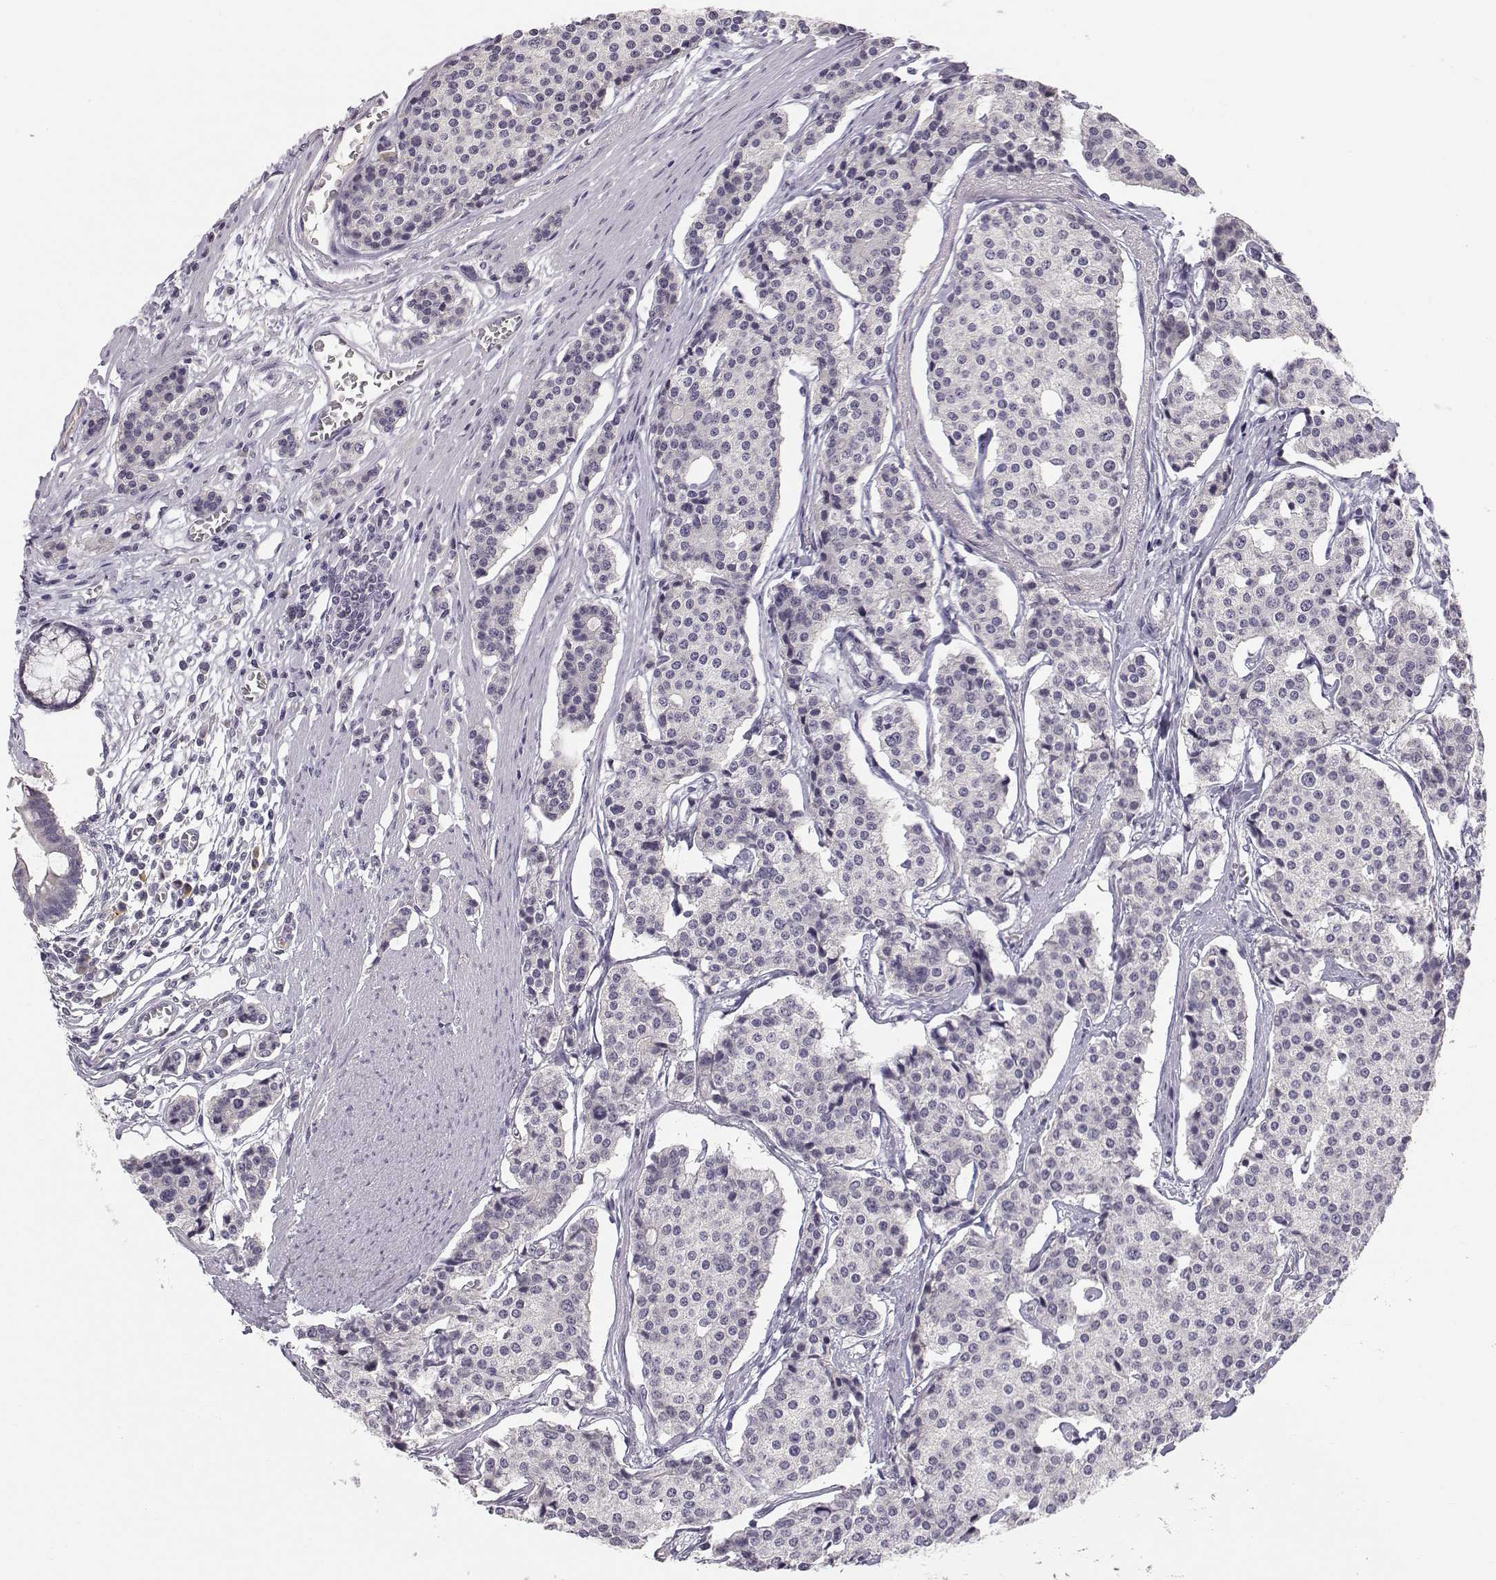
{"staining": {"intensity": "negative", "quantity": "none", "location": "none"}, "tissue": "carcinoid", "cell_type": "Tumor cells", "image_type": "cancer", "snomed": [{"axis": "morphology", "description": "Carcinoid, malignant, NOS"}, {"axis": "topography", "description": "Small intestine"}], "caption": "Immunohistochemical staining of malignant carcinoid shows no significant positivity in tumor cells.", "gene": "ACSL6", "patient": {"sex": "female", "age": 65}}